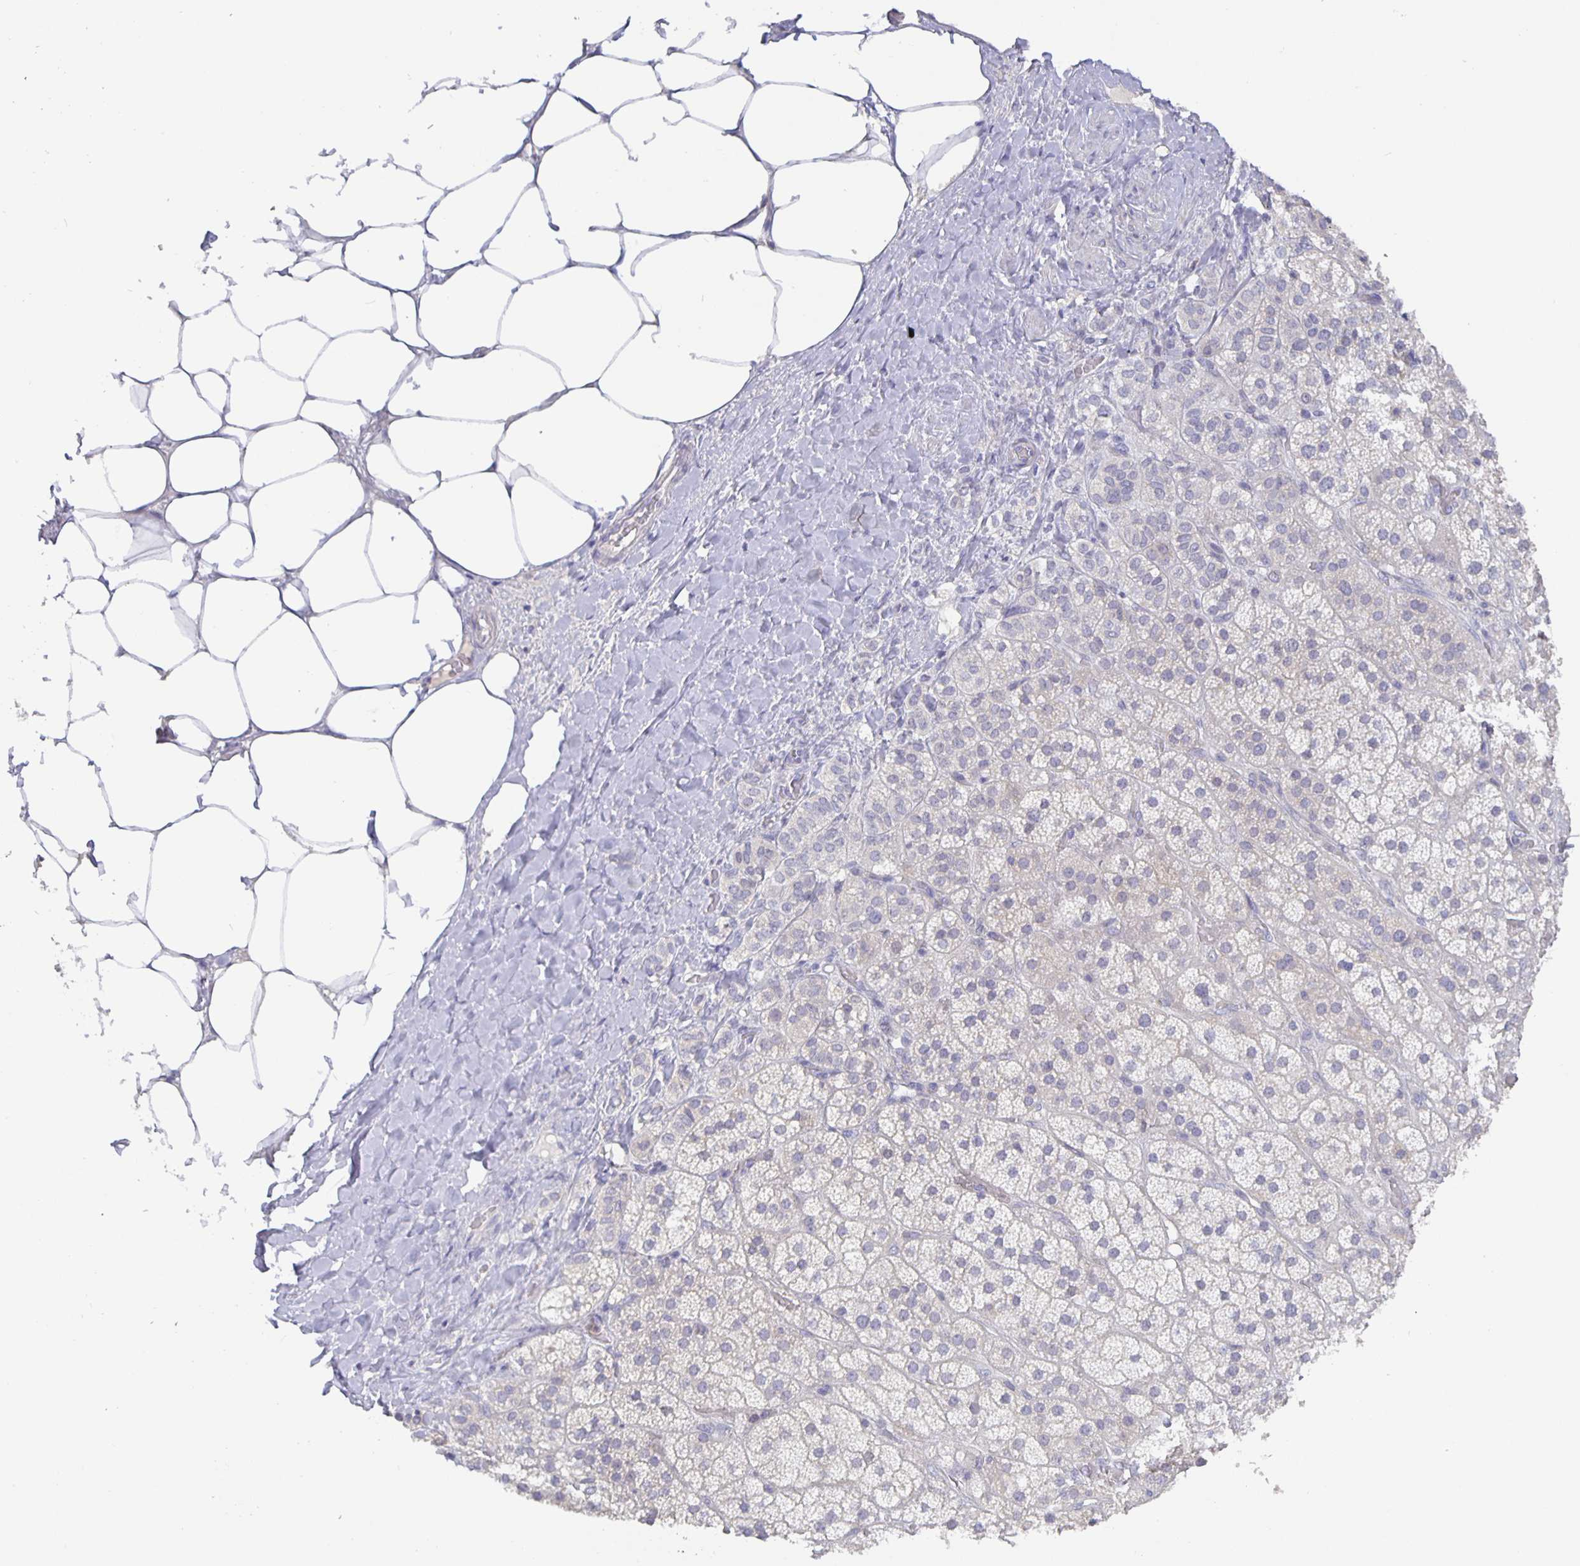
{"staining": {"intensity": "weak", "quantity": "<25%", "location": "cytoplasmic/membranous"}, "tissue": "adrenal gland", "cell_type": "Glandular cells", "image_type": "normal", "snomed": [{"axis": "morphology", "description": "Normal tissue, NOS"}, {"axis": "topography", "description": "Adrenal gland"}], "caption": "Immunohistochemistry (IHC) of benign human adrenal gland reveals no expression in glandular cells.", "gene": "GDF15", "patient": {"sex": "male", "age": 57}}